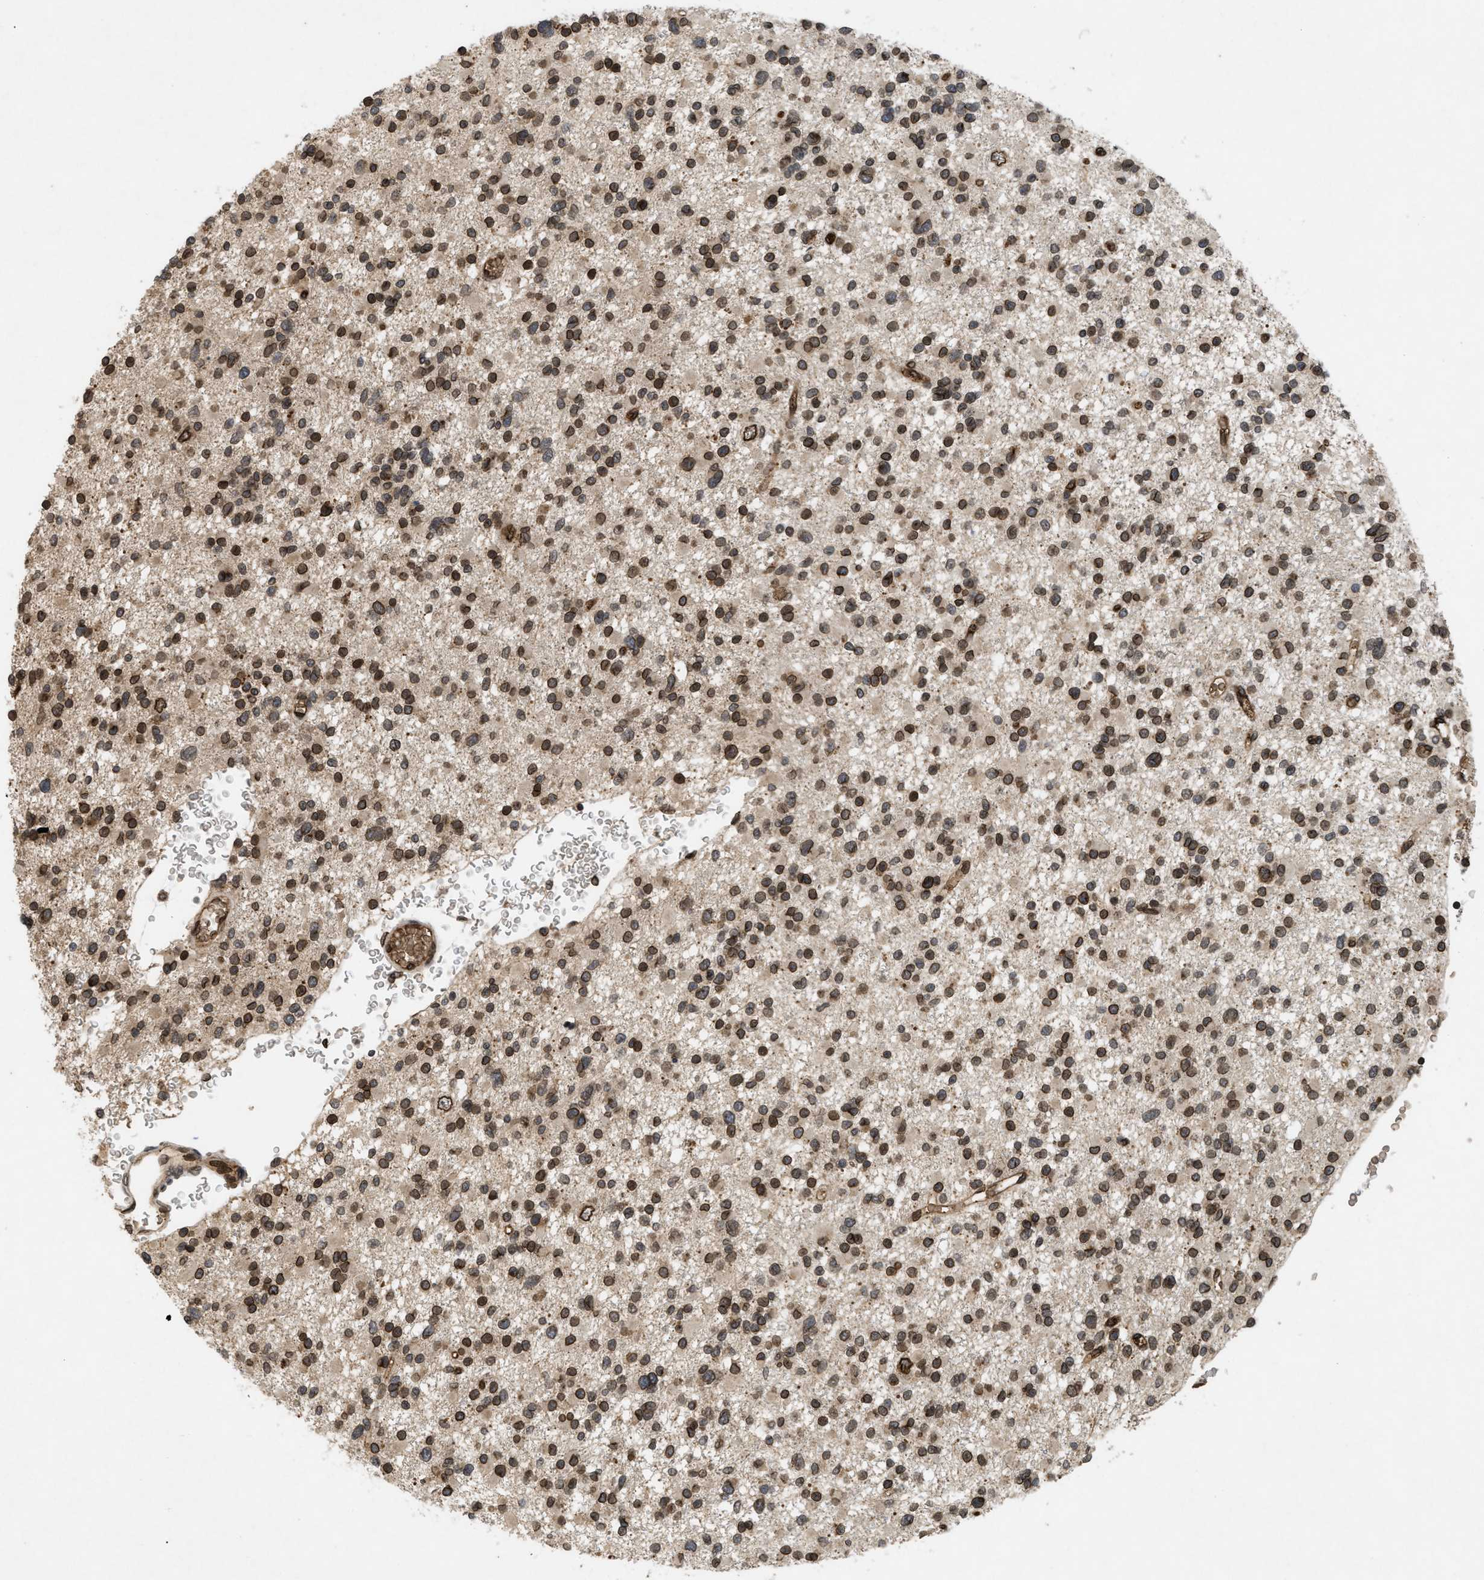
{"staining": {"intensity": "moderate", "quantity": ">75%", "location": "cytoplasmic/membranous,nuclear"}, "tissue": "glioma", "cell_type": "Tumor cells", "image_type": "cancer", "snomed": [{"axis": "morphology", "description": "Glioma, malignant, Low grade"}, {"axis": "topography", "description": "Brain"}], "caption": "Moderate cytoplasmic/membranous and nuclear expression for a protein is present in about >75% of tumor cells of glioma using IHC.", "gene": "CRY1", "patient": {"sex": "female", "age": 22}}